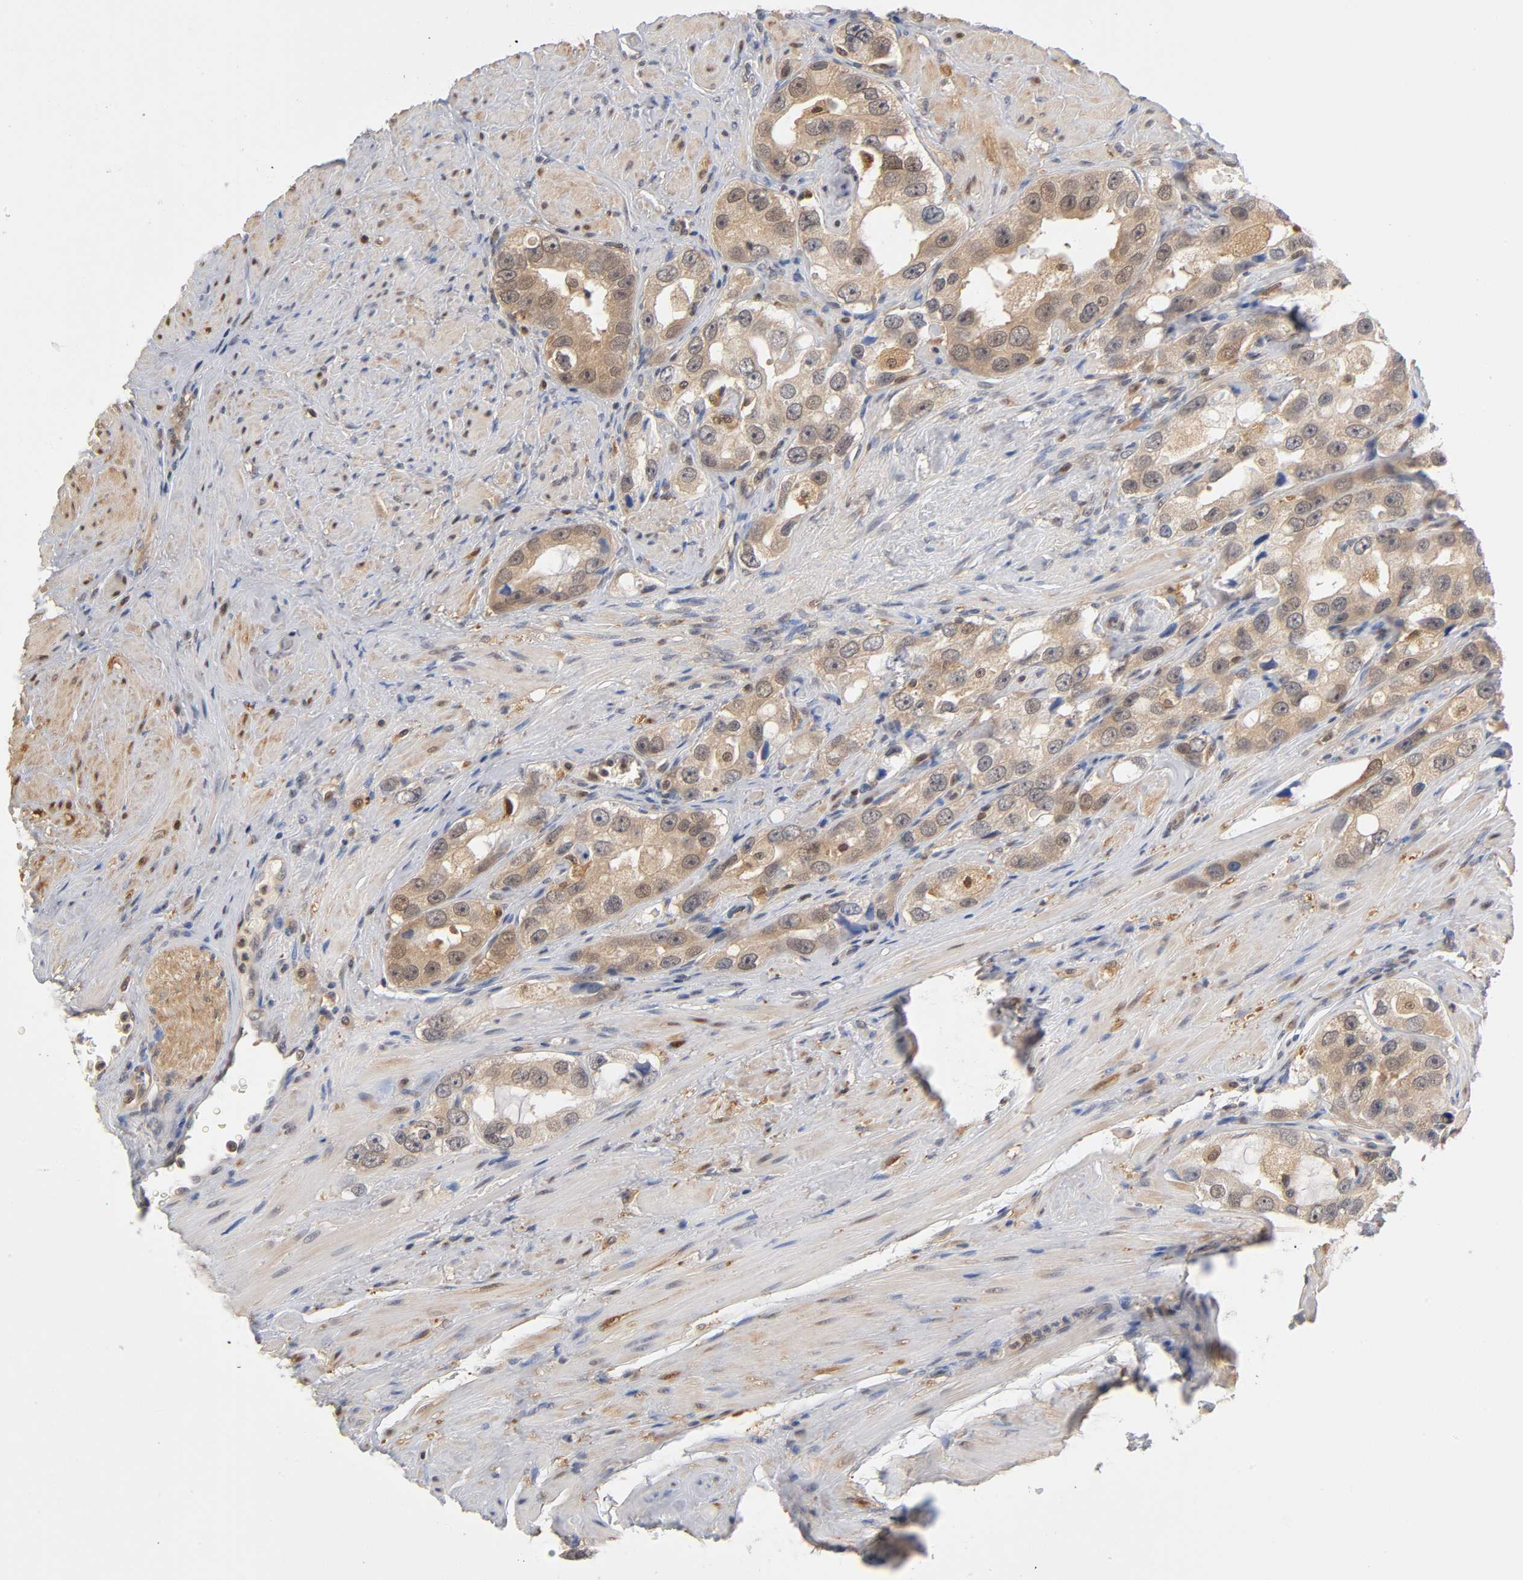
{"staining": {"intensity": "moderate", "quantity": ">75%", "location": "cytoplasmic/membranous"}, "tissue": "prostate cancer", "cell_type": "Tumor cells", "image_type": "cancer", "snomed": [{"axis": "morphology", "description": "Adenocarcinoma, High grade"}, {"axis": "topography", "description": "Prostate"}], "caption": "The histopathology image displays staining of prostate cancer, revealing moderate cytoplasmic/membranous protein expression (brown color) within tumor cells.", "gene": "DFFB", "patient": {"sex": "male", "age": 63}}